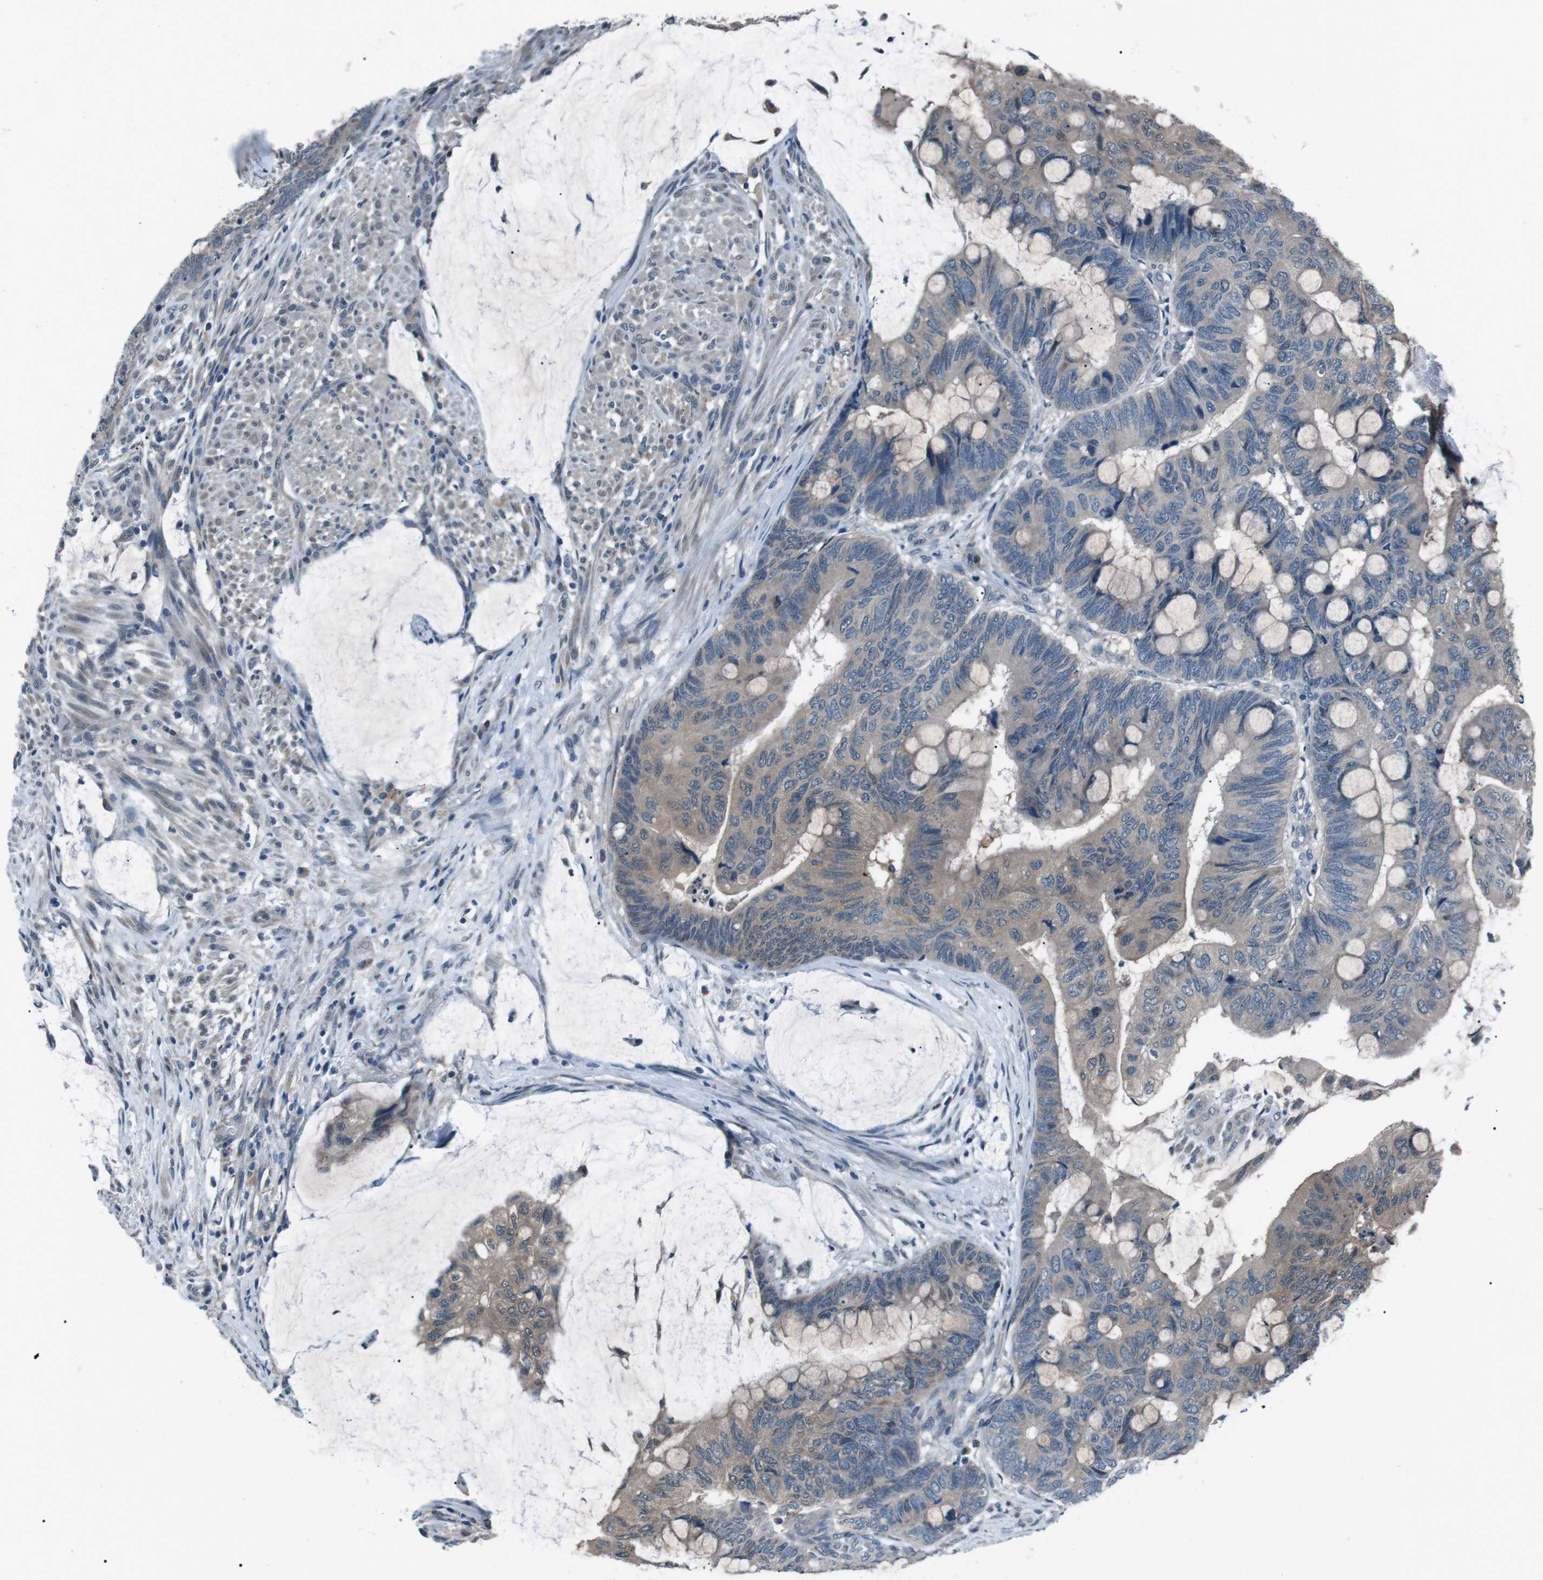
{"staining": {"intensity": "weak", "quantity": "<25%", "location": "cytoplasmic/membranous"}, "tissue": "colorectal cancer", "cell_type": "Tumor cells", "image_type": "cancer", "snomed": [{"axis": "morphology", "description": "Normal tissue, NOS"}, {"axis": "morphology", "description": "Adenocarcinoma, NOS"}, {"axis": "topography", "description": "Rectum"}], "caption": "Colorectal cancer was stained to show a protein in brown. There is no significant positivity in tumor cells.", "gene": "LRIG2", "patient": {"sex": "male", "age": 92}}